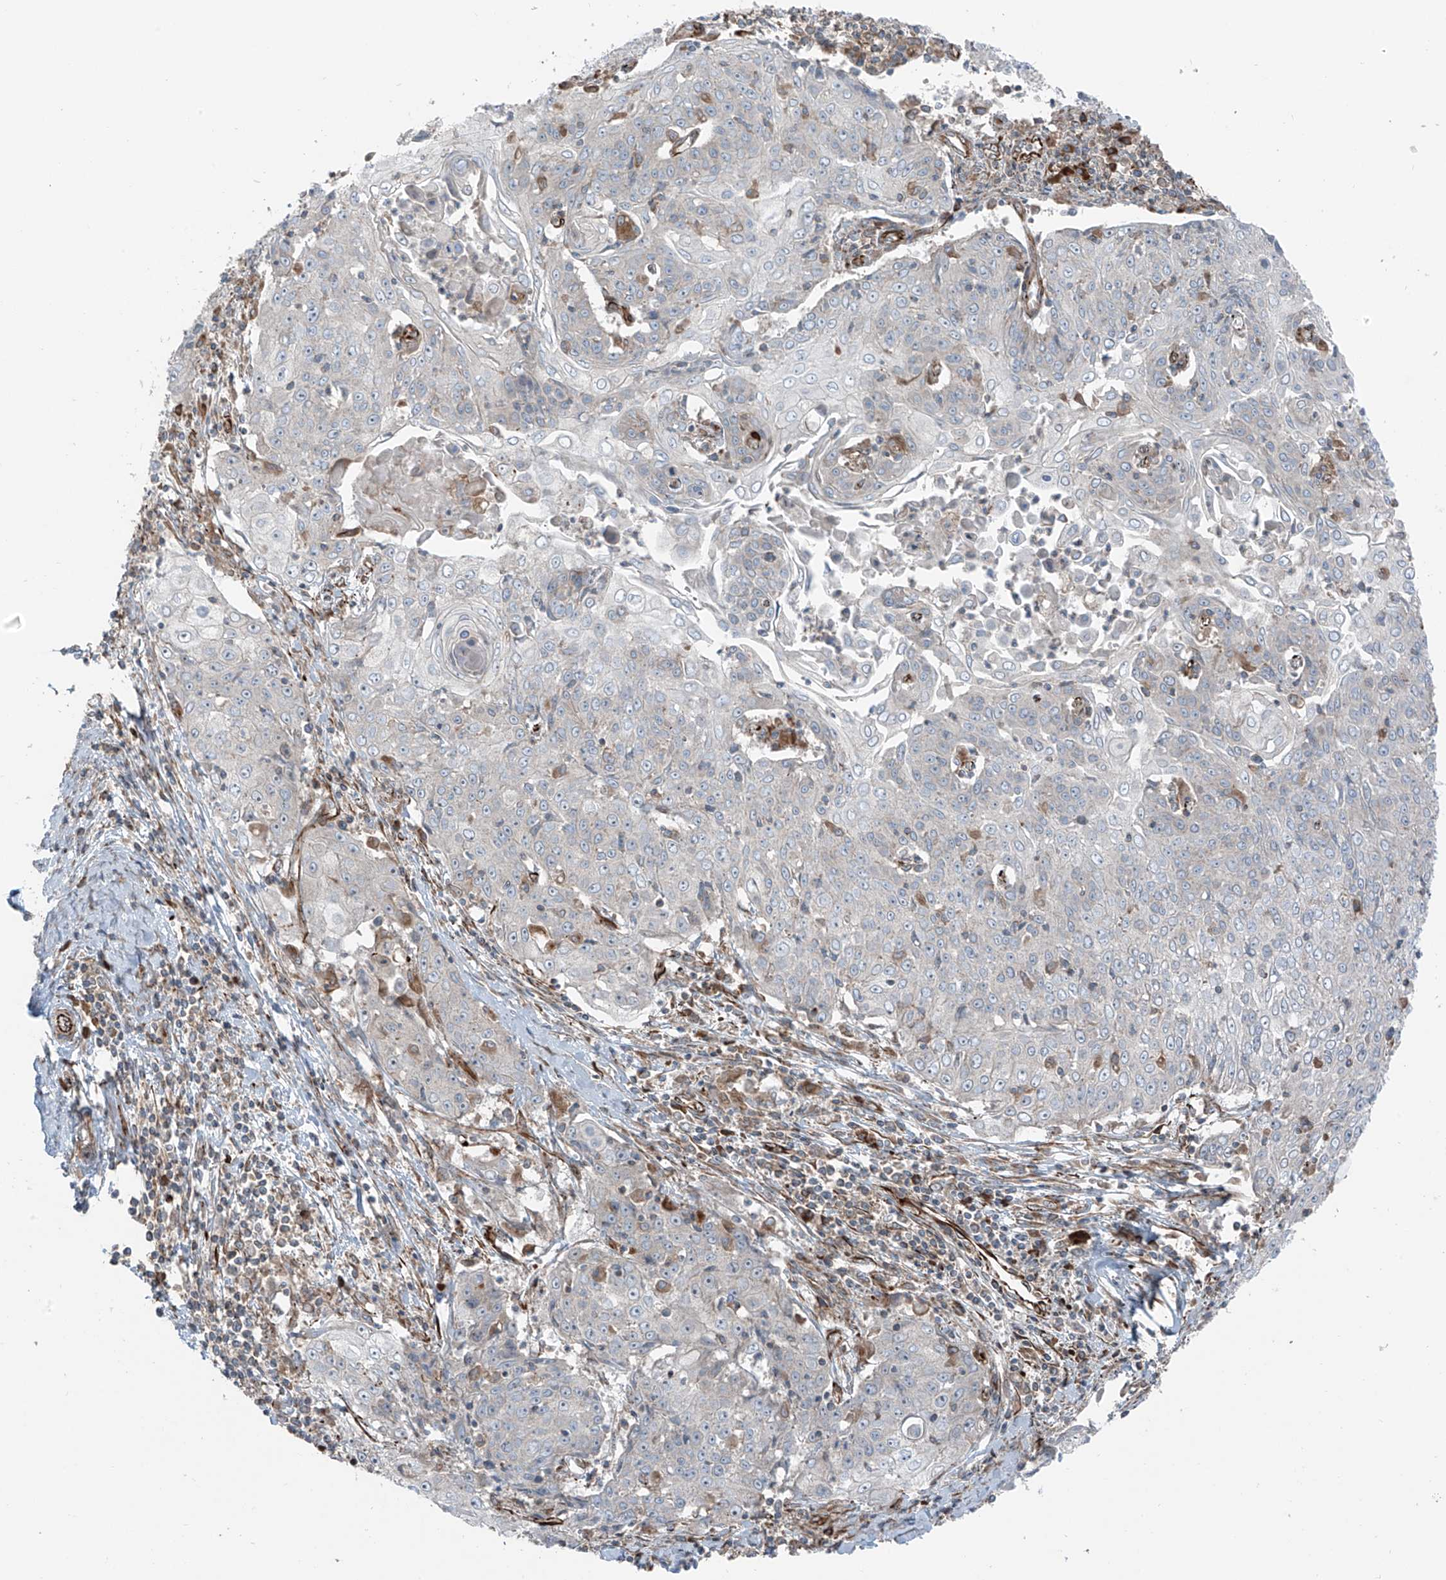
{"staining": {"intensity": "negative", "quantity": "none", "location": "none"}, "tissue": "cervical cancer", "cell_type": "Tumor cells", "image_type": "cancer", "snomed": [{"axis": "morphology", "description": "Squamous cell carcinoma, NOS"}, {"axis": "topography", "description": "Cervix"}], "caption": "High magnification brightfield microscopy of squamous cell carcinoma (cervical) stained with DAB (brown) and counterstained with hematoxylin (blue): tumor cells show no significant positivity.", "gene": "ERLEC1", "patient": {"sex": "female", "age": 48}}